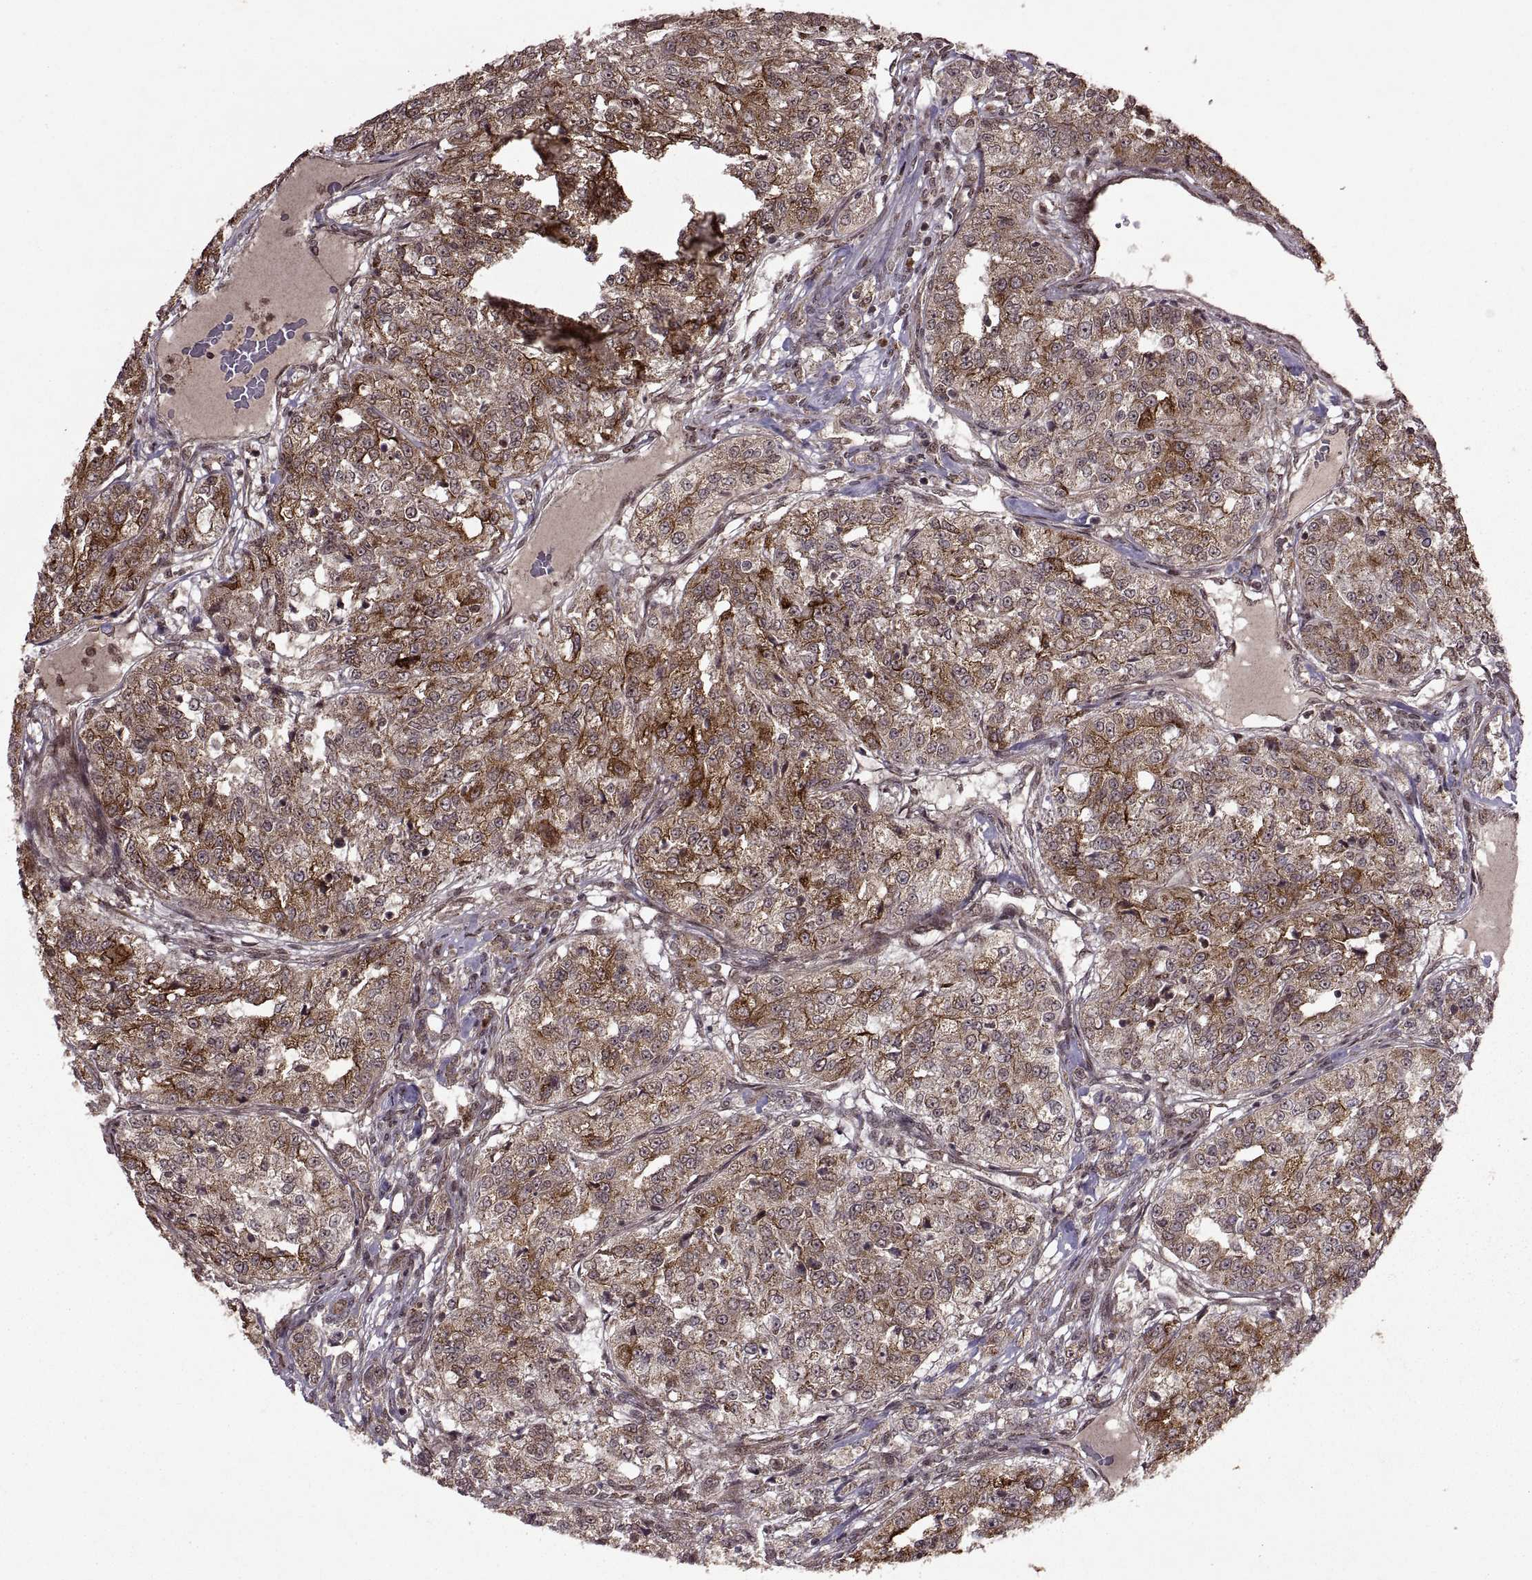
{"staining": {"intensity": "moderate", "quantity": ">75%", "location": "cytoplasmic/membranous"}, "tissue": "renal cancer", "cell_type": "Tumor cells", "image_type": "cancer", "snomed": [{"axis": "morphology", "description": "Adenocarcinoma, NOS"}, {"axis": "topography", "description": "Kidney"}], "caption": "This image demonstrates immunohistochemistry (IHC) staining of human renal cancer (adenocarcinoma), with medium moderate cytoplasmic/membranous positivity in about >75% of tumor cells.", "gene": "PTOV1", "patient": {"sex": "female", "age": 63}}